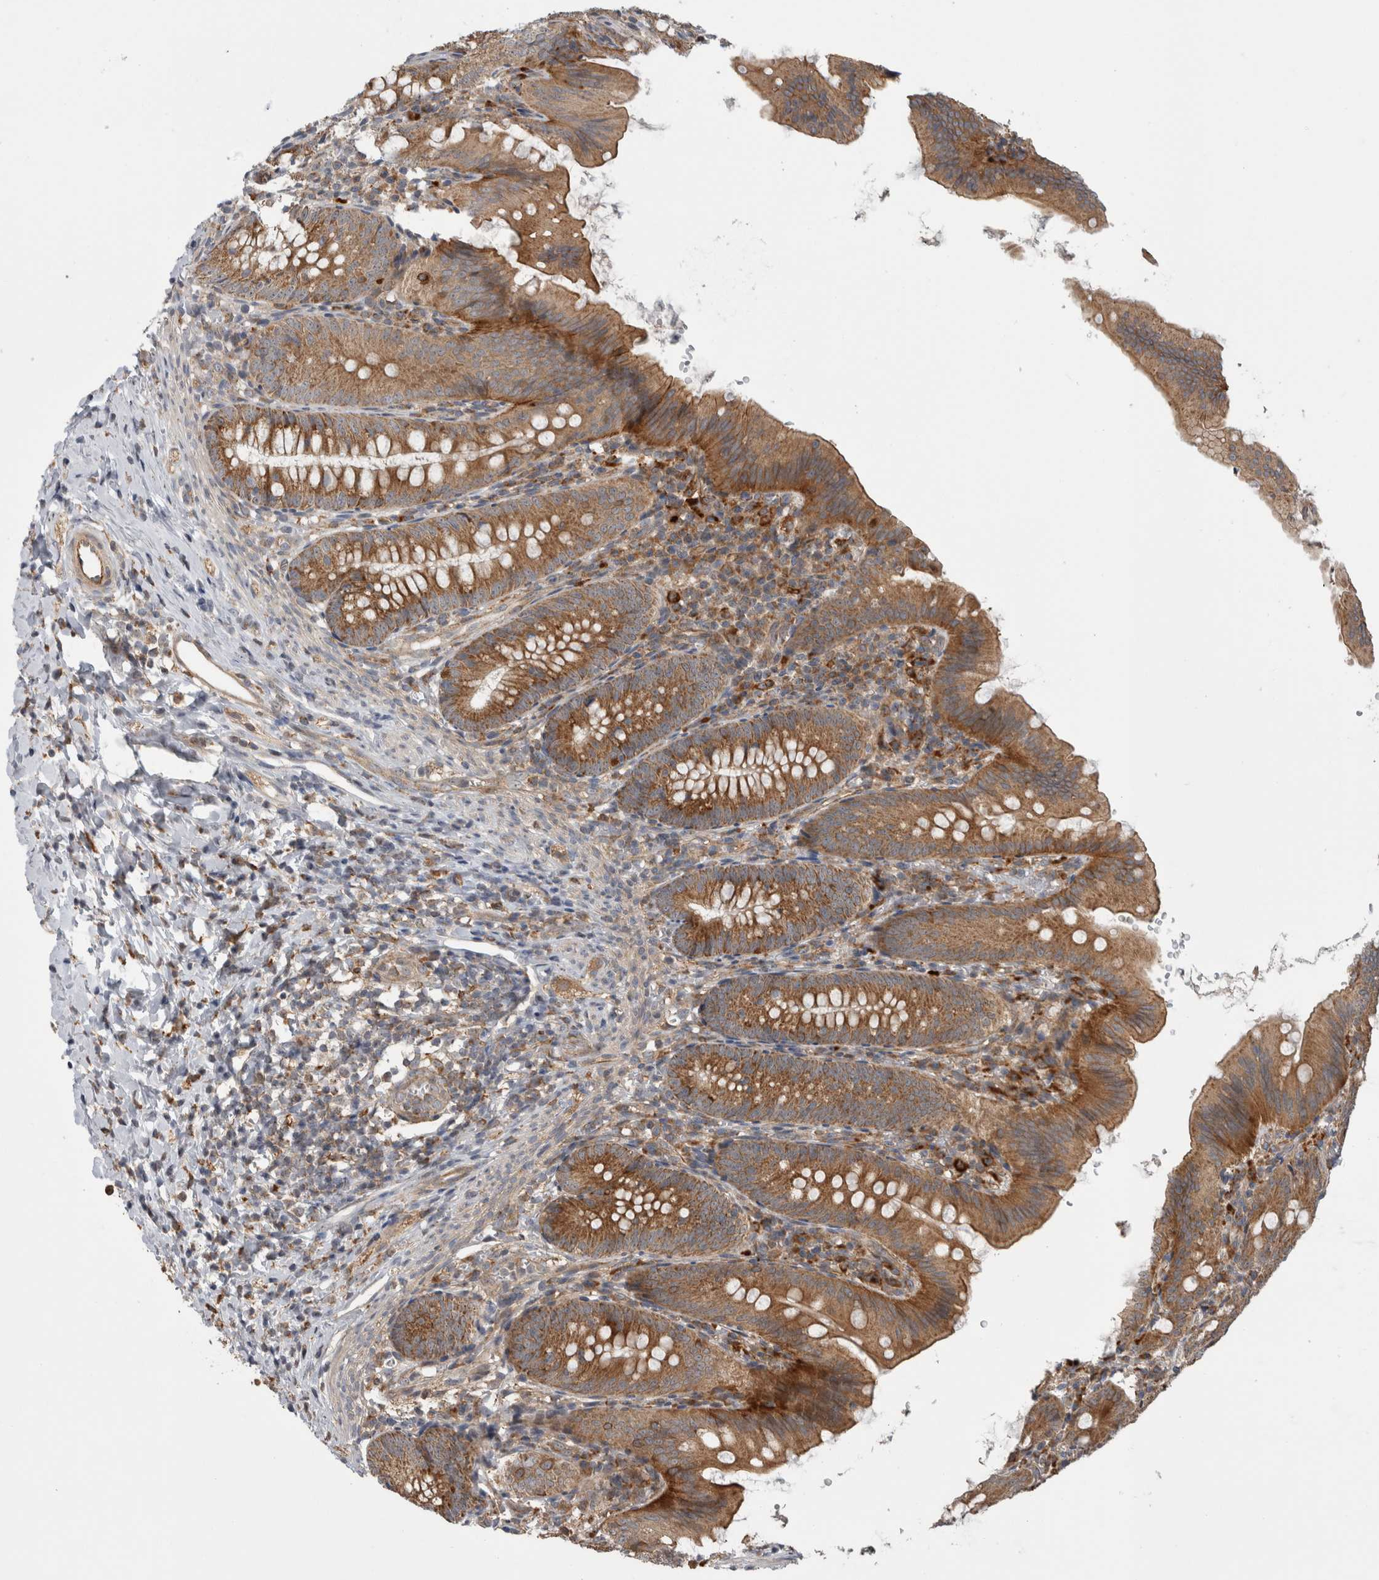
{"staining": {"intensity": "moderate", "quantity": ">75%", "location": "cytoplasmic/membranous"}, "tissue": "appendix", "cell_type": "Glandular cells", "image_type": "normal", "snomed": [{"axis": "morphology", "description": "Normal tissue, NOS"}, {"axis": "topography", "description": "Appendix"}], "caption": "Protein expression analysis of benign human appendix reveals moderate cytoplasmic/membranous positivity in approximately >75% of glandular cells. (IHC, brightfield microscopy, high magnification).", "gene": "ADGRL3", "patient": {"sex": "male", "age": 1}}